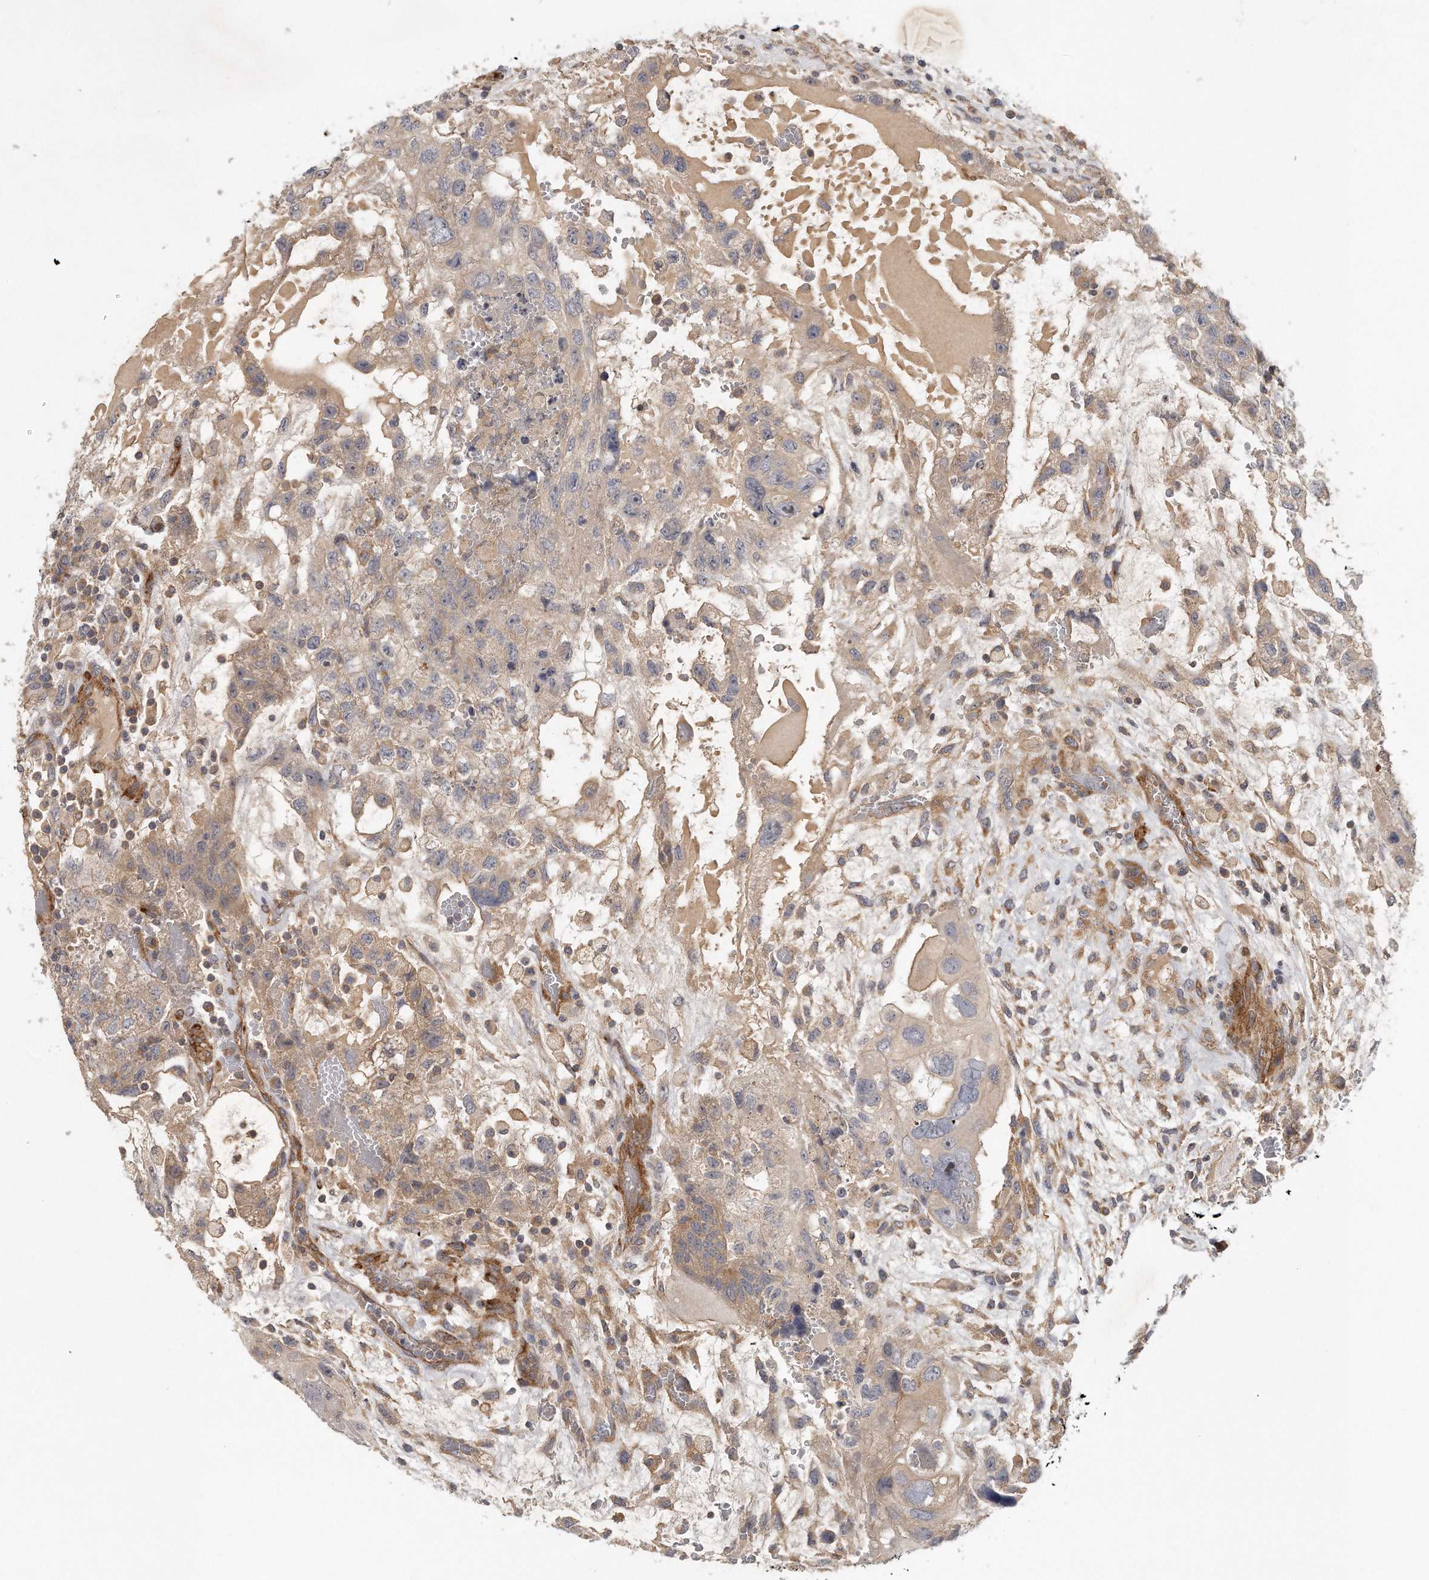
{"staining": {"intensity": "weak", "quantity": "25%-75%", "location": "cytoplasmic/membranous"}, "tissue": "testis cancer", "cell_type": "Tumor cells", "image_type": "cancer", "snomed": [{"axis": "morphology", "description": "Carcinoma, Embryonal, NOS"}, {"axis": "topography", "description": "Testis"}], "caption": "The image shows a brown stain indicating the presence of a protein in the cytoplasmic/membranous of tumor cells in testis cancer.", "gene": "MTERF4", "patient": {"sex": "male", "age": 36}}